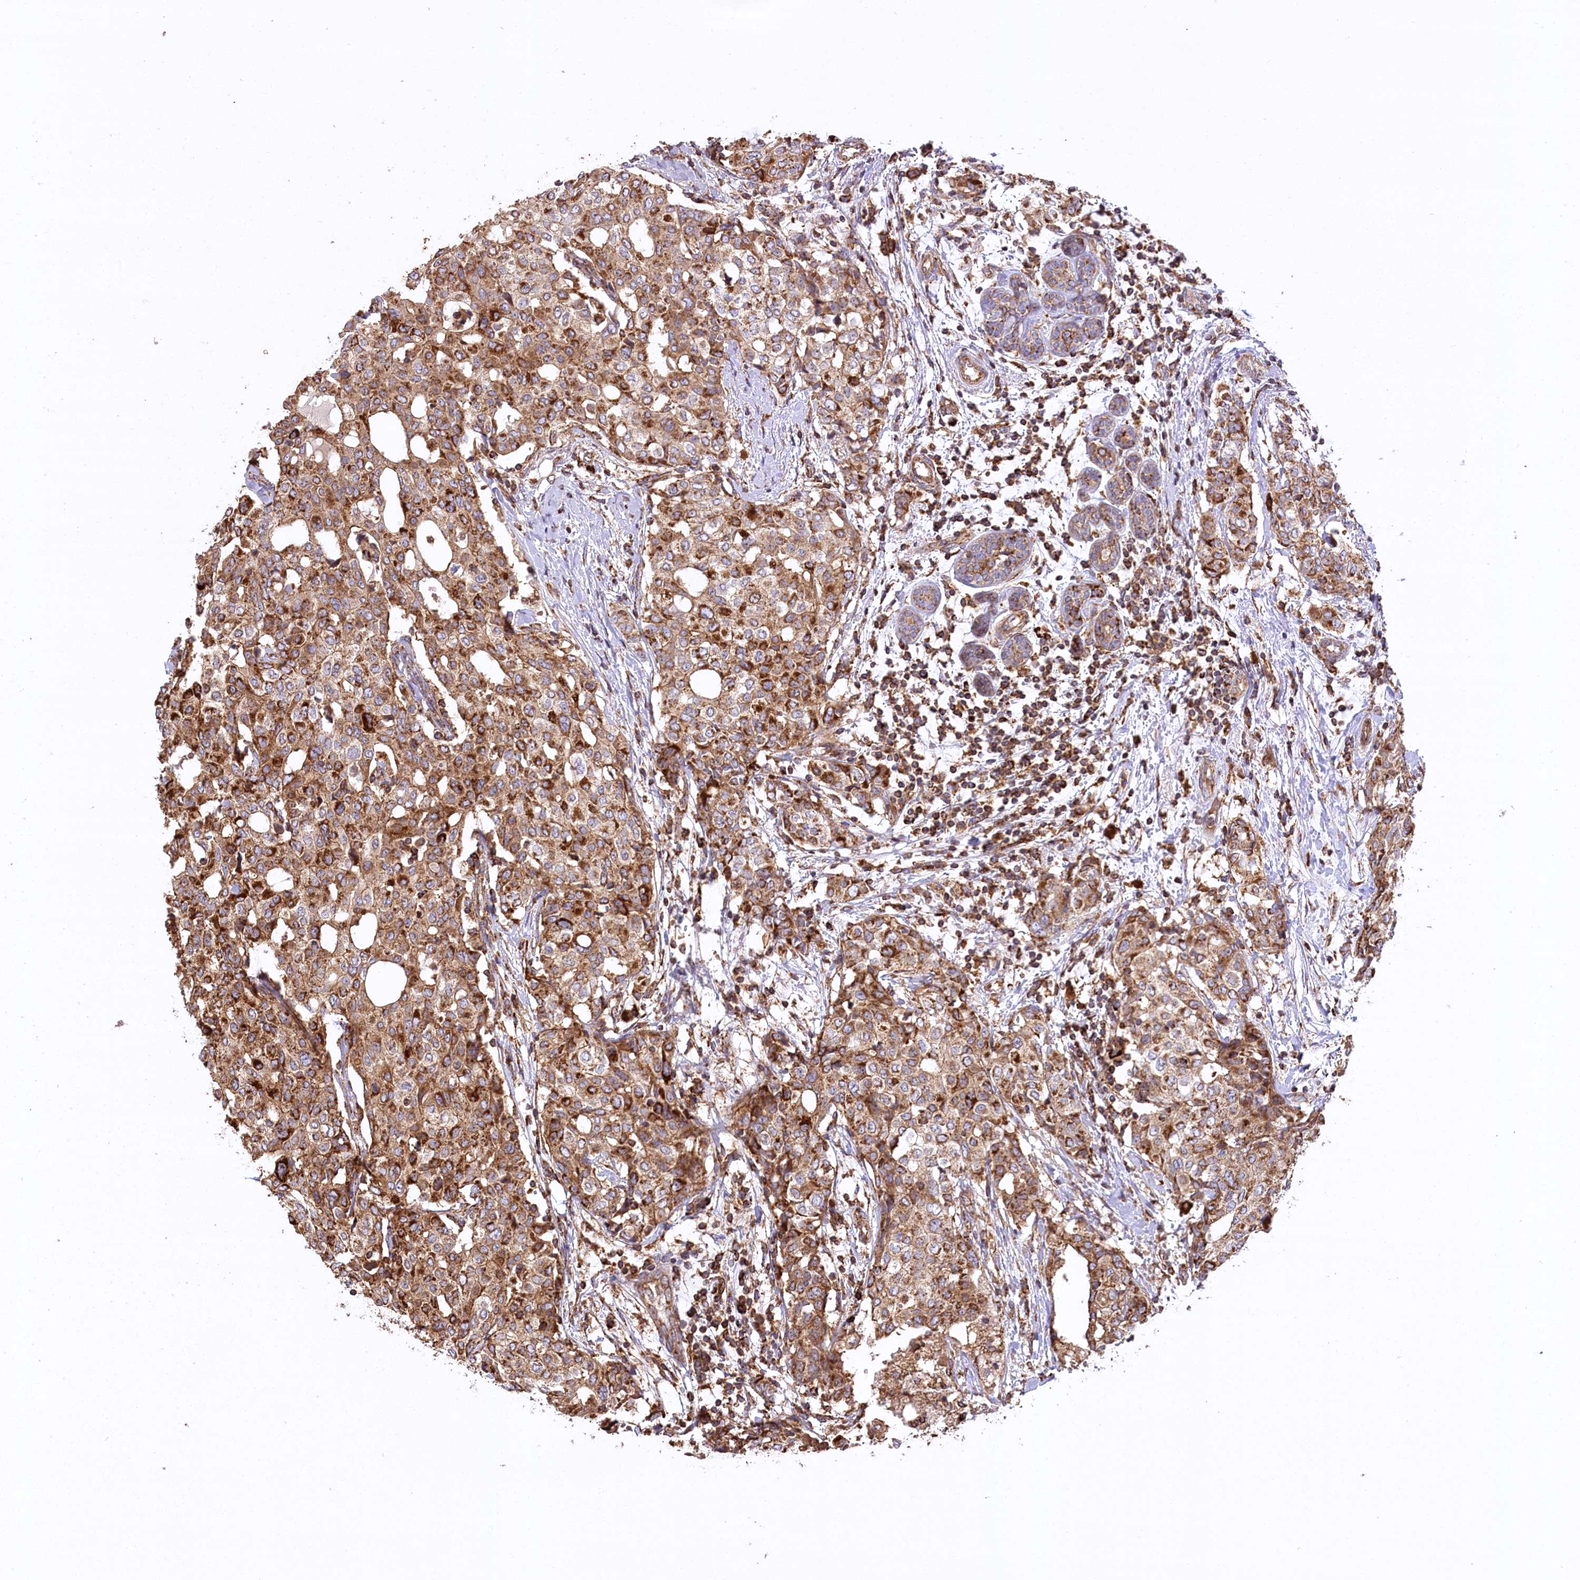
{"staining": {"intensity": "moderate", "quantity": ">75%", "location": "cytoplasmic/membranous"}, "tissue": "breast cancer", "cell_type": "Tumor cells", "image_type": "cancer", "snomed": [{"axis": "morphology", "description": "Lobular carcinoma"}, {"axis": "topography", "description": "Breast"}], "caption": "Moderate cytoplasmic/membranous protein staining is identified in approximately >75% of tumor cells in breast cancer.", "gene": "CARD19", "patient": {"sex": "female", "age": 51}}